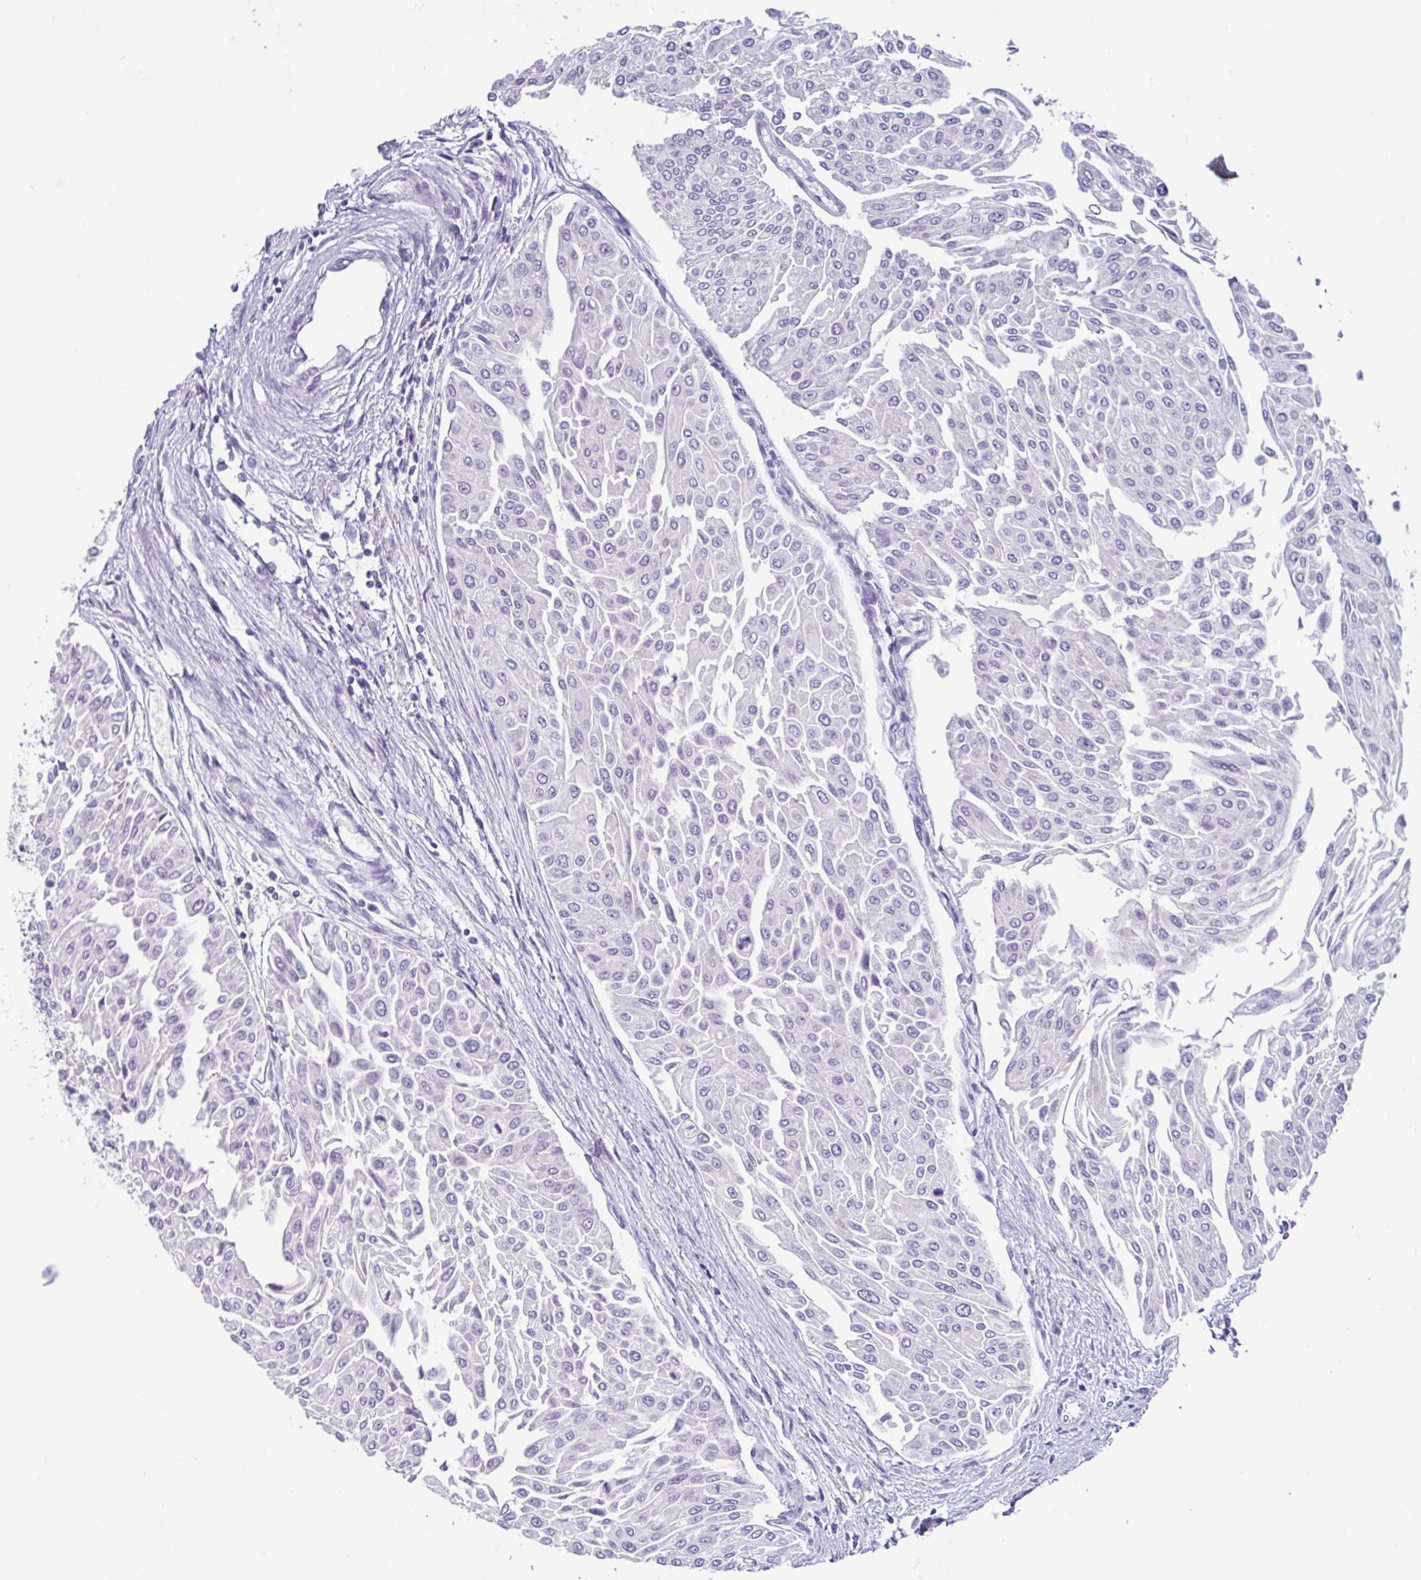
{"staining": {"intensity": "negative", "quantity": "none", "location": "none"}, "tissue": "urothelial cancer", "cell_type": "Tumor cells", "image_type": "cancer", "snomed": [{"axis": "morphology", "description": "Urothelial carcinoma, NOS"}, {"axis": "topography", "description": "Urinary bladder"}], "caption": "This micrograph is of urothelial cancer stained with immunohistochemistry (IHC) to label a protein in brown with the nuclei are counter-stained blue. There is no expression in tumor cells.", "gene": "RDH11", "patient": {"sex": "male", "age": 67}}